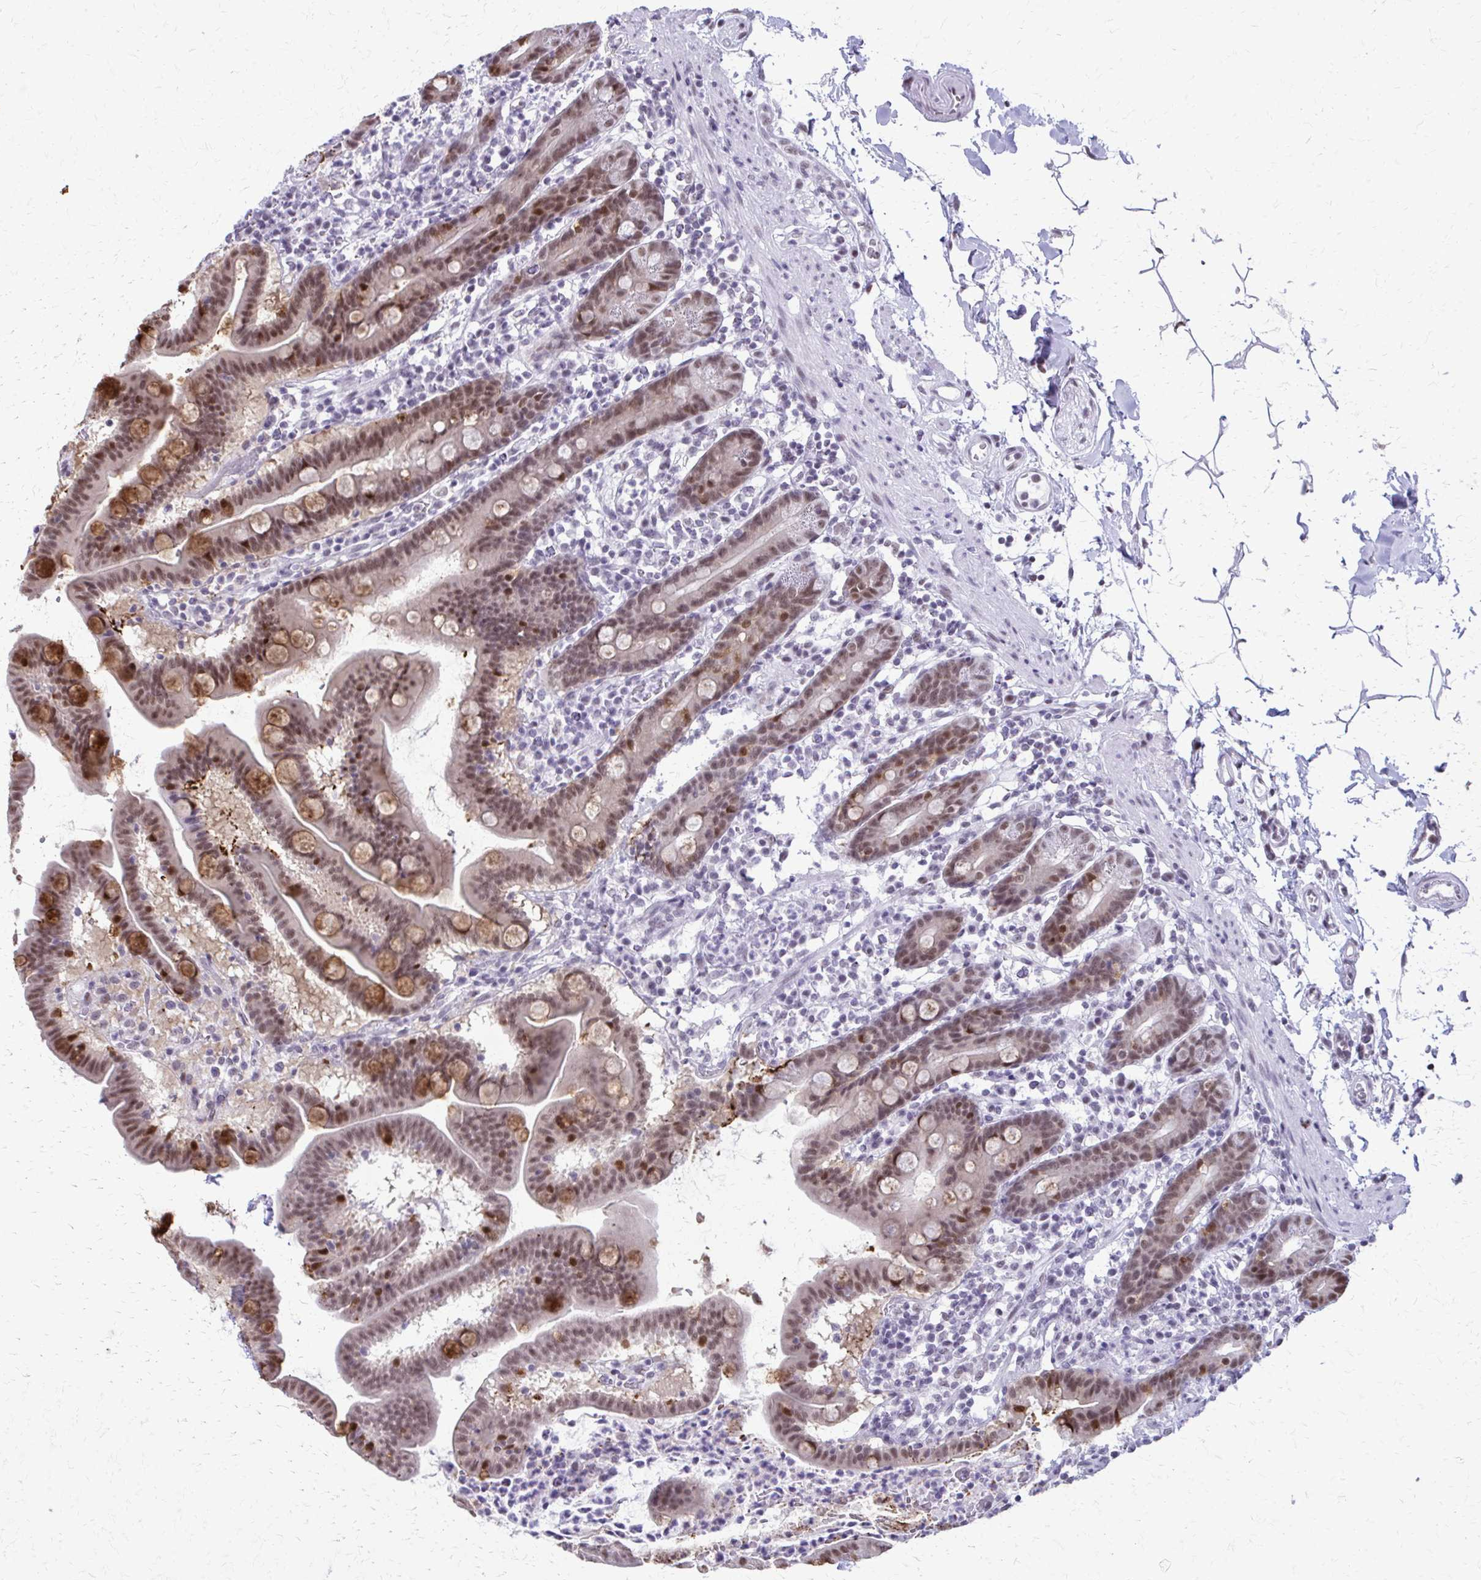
{"staining": {"intensity": "moderate", "quantity": "25%-75%", "location": "nuclear"}, "tissue": "duodenum", "cell_type": "Glandular cells", "image_type": "normal", "snomed": [{"axis": "morphology", "description": "Normal tissue, NOS"}, {"axis": "topography", "description": "Pancreas"}, {"axis": "topography", "description": "Duodenum"}], "caption": "Protein staining of normal duodenum reveals moderate nuclear positivity in about 25%-75% of glandular cells.", "gene": "SS18", "patient": {"sex": "male", "age": 59}}